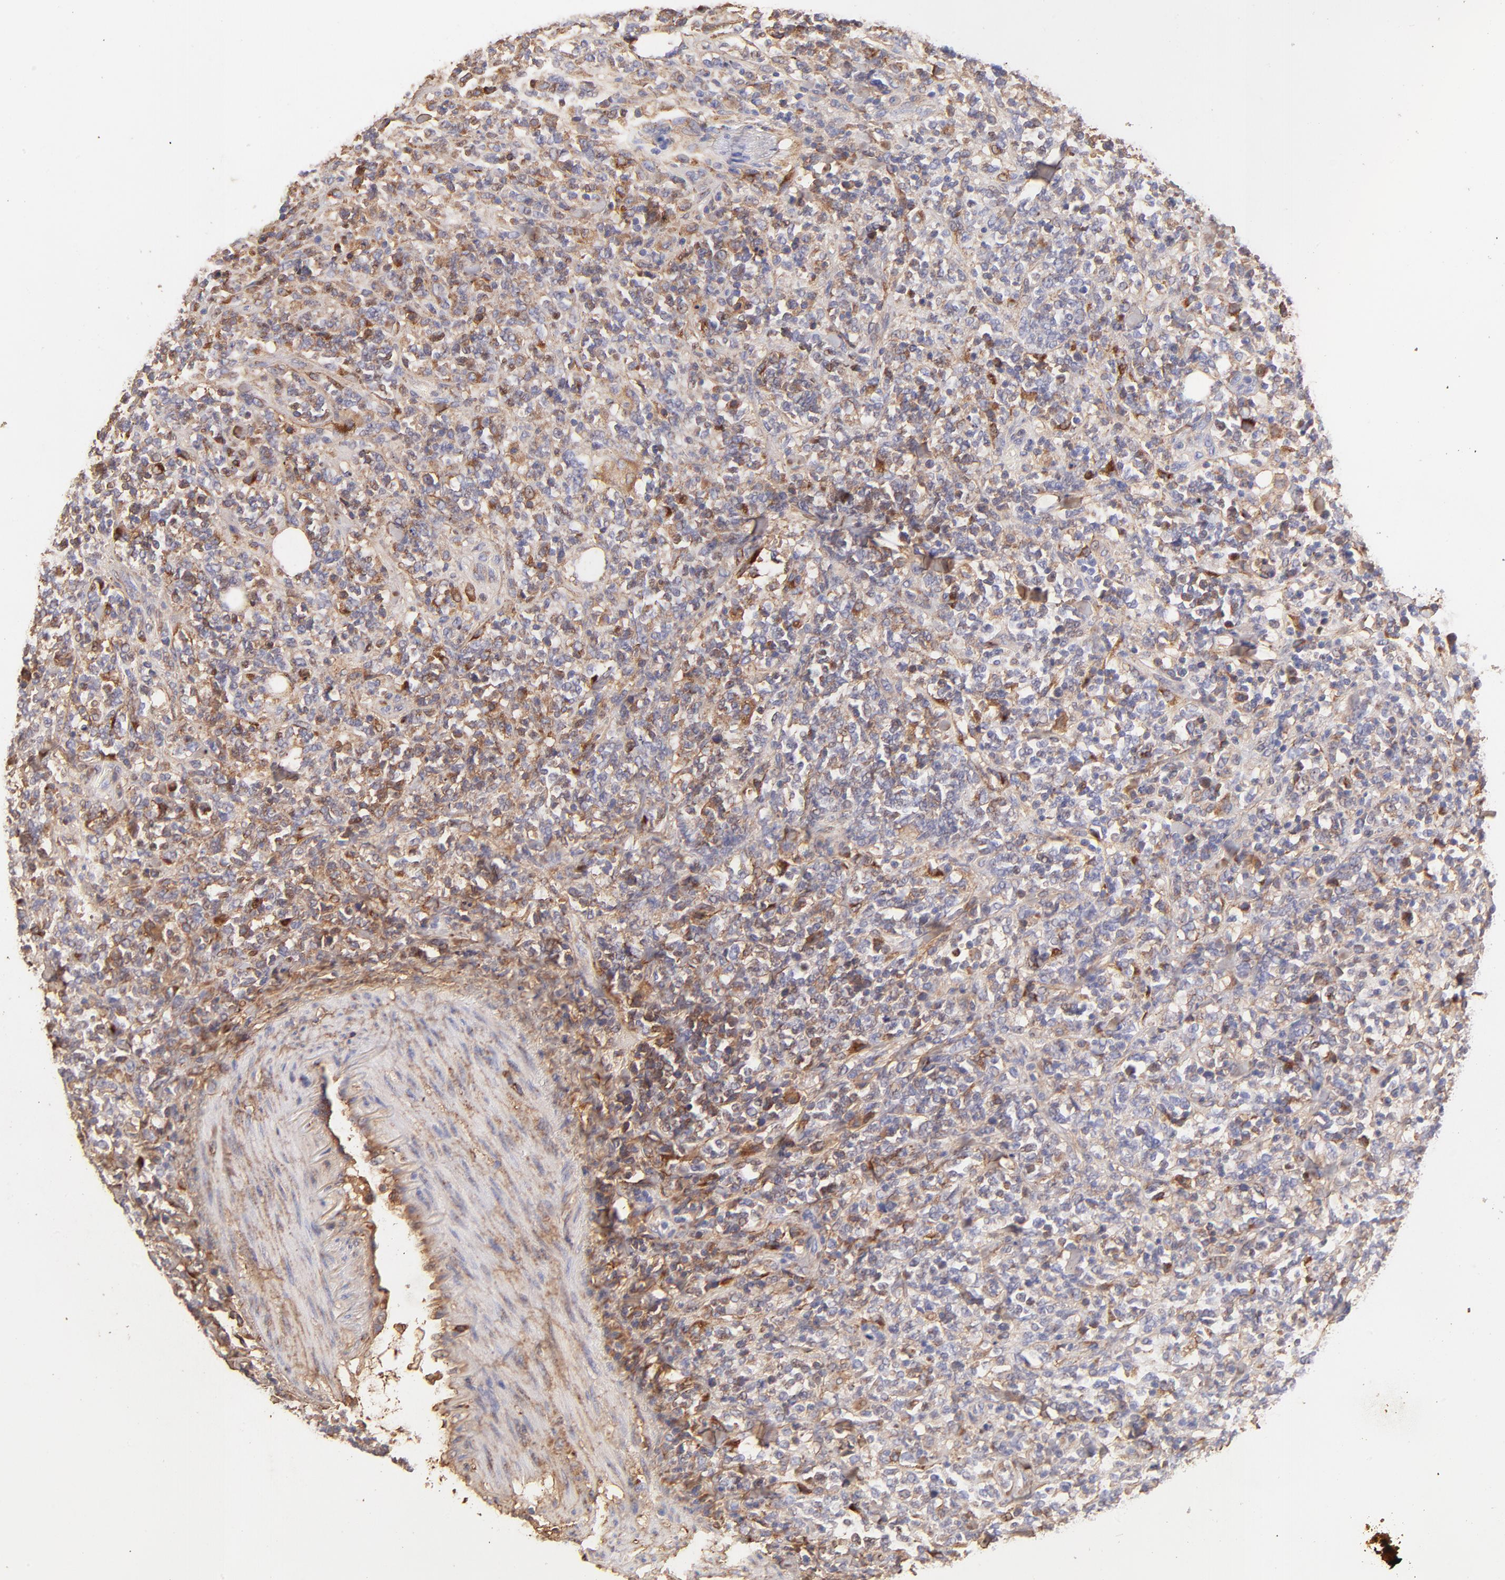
{"staining": {"intensity": "weak", "quantity": "25%-75%", "location": "cytoplasmic/membranous"}, "tissue": "lymphoma", "cell_type": "Tumor cells", "image_type": "cancer", "snomed": [{"axis": "morphology", "description": "Malignant lymphoma, non-Hodgkin's type, High grade"}, {"axis": "topography", "description": "Soft tissue"}], "caption": "Immunohistochemistry of human malignant lymphoma, non-Hodgkin's type (high-grade) reveals low levels of weak cytoplasmic/membranous expression in about 25%-75% of tumor cells. (DAB IHC, brown staining for protein, blue staining for nuclei).", "gene": "BGN", "patient": {"sex": "male", "age": 18}}